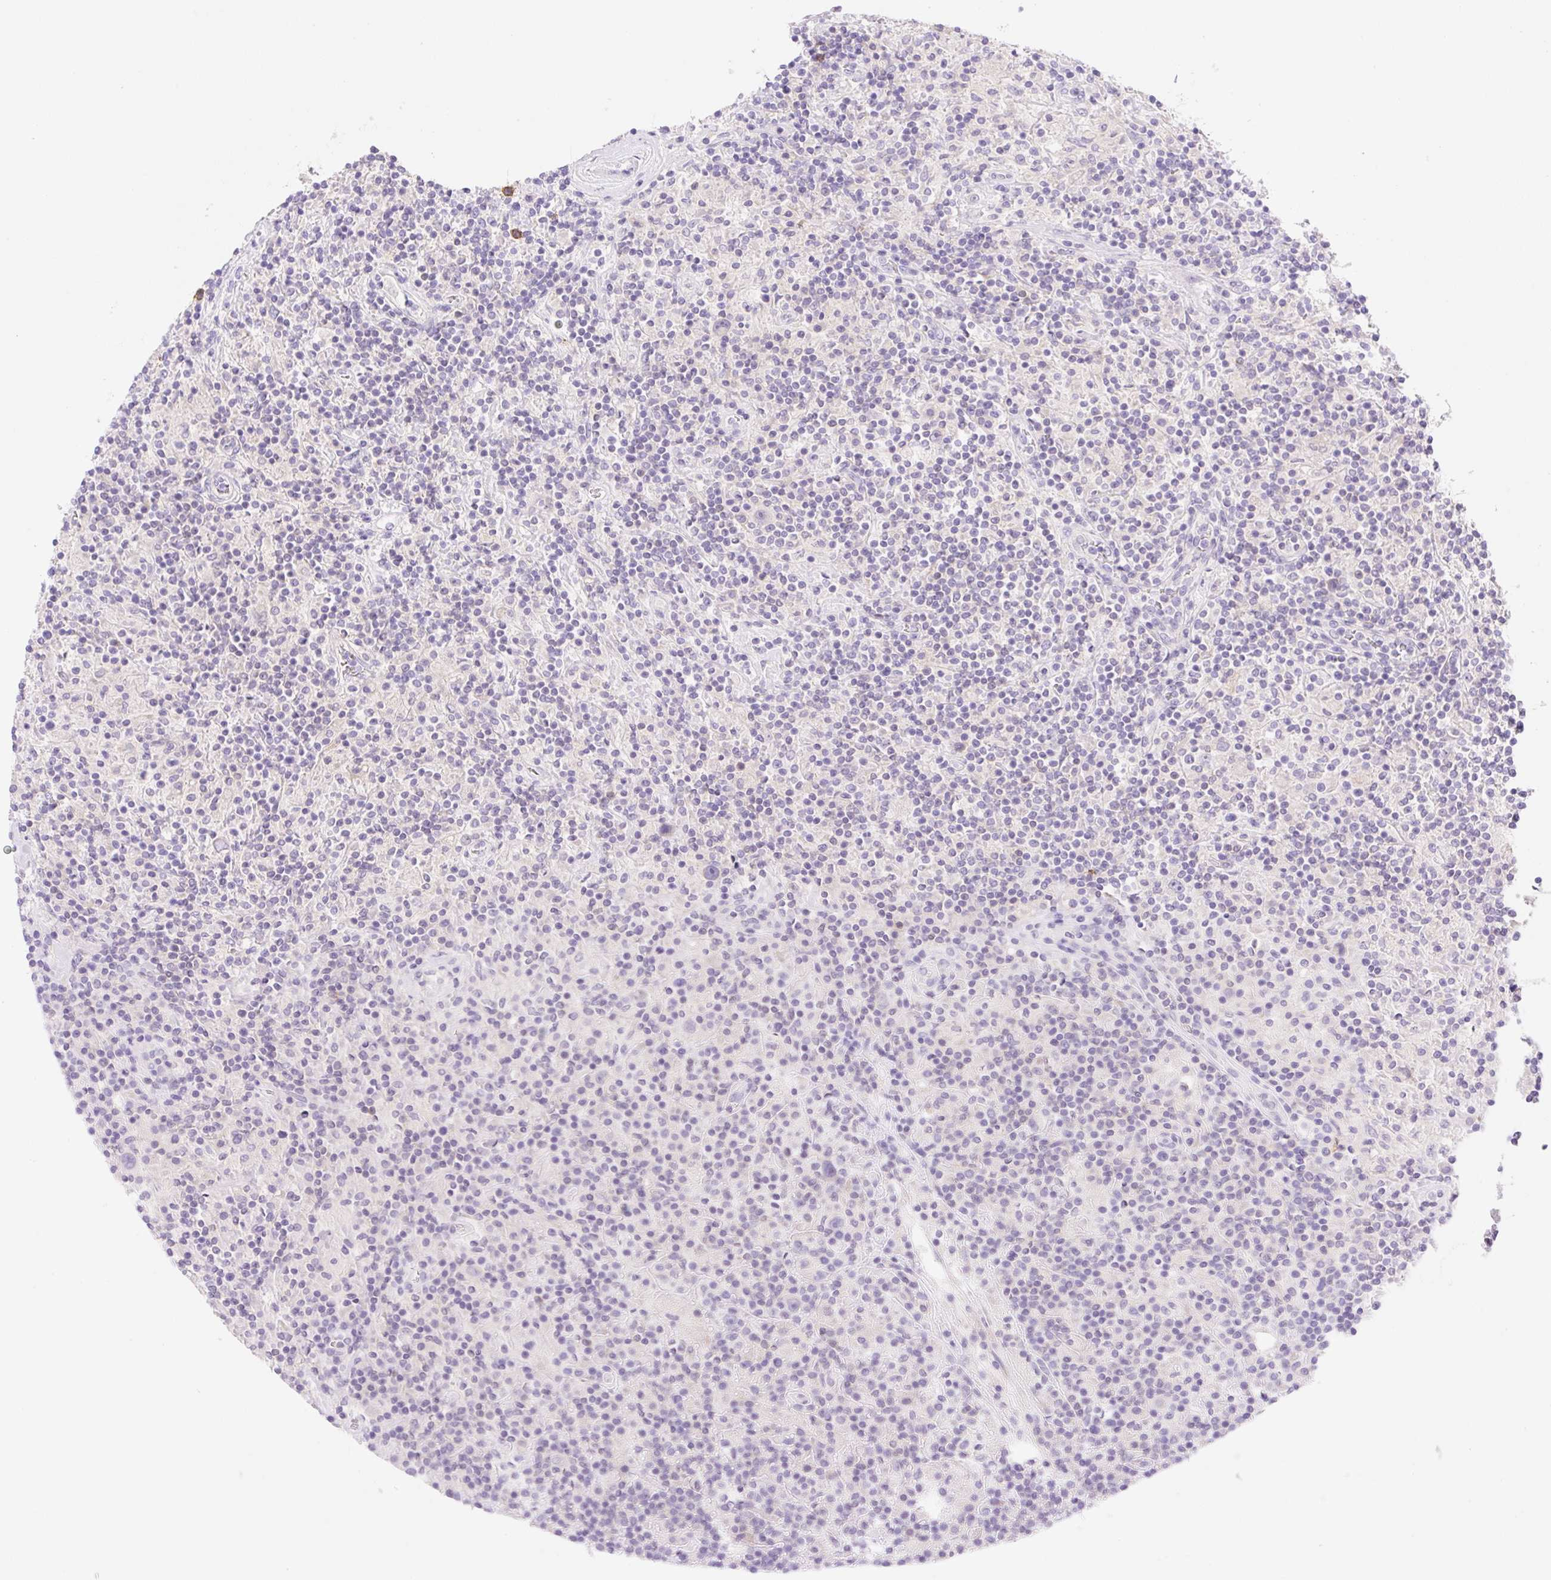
{"staining": {"intensity": "negative", "quantity": "none", "location": "none"}, "tissue": "lymphoma", "cell_type": "Tumor cells", "image_type": "cancer", "snomed": [{"axis": "morphology", "description": "Hodgkin's disease, NOS"}, {"axis": "topography", "description": "Lymph node"}], "caption": "The image shows no significant staining in tumor cells of Hodgkin's disease. (DAB immunohistochemistry visualized using brightfield microscopy, high magnification).", "gene": "DENND5A", "patient": {"sex": "male", "age": 70}}